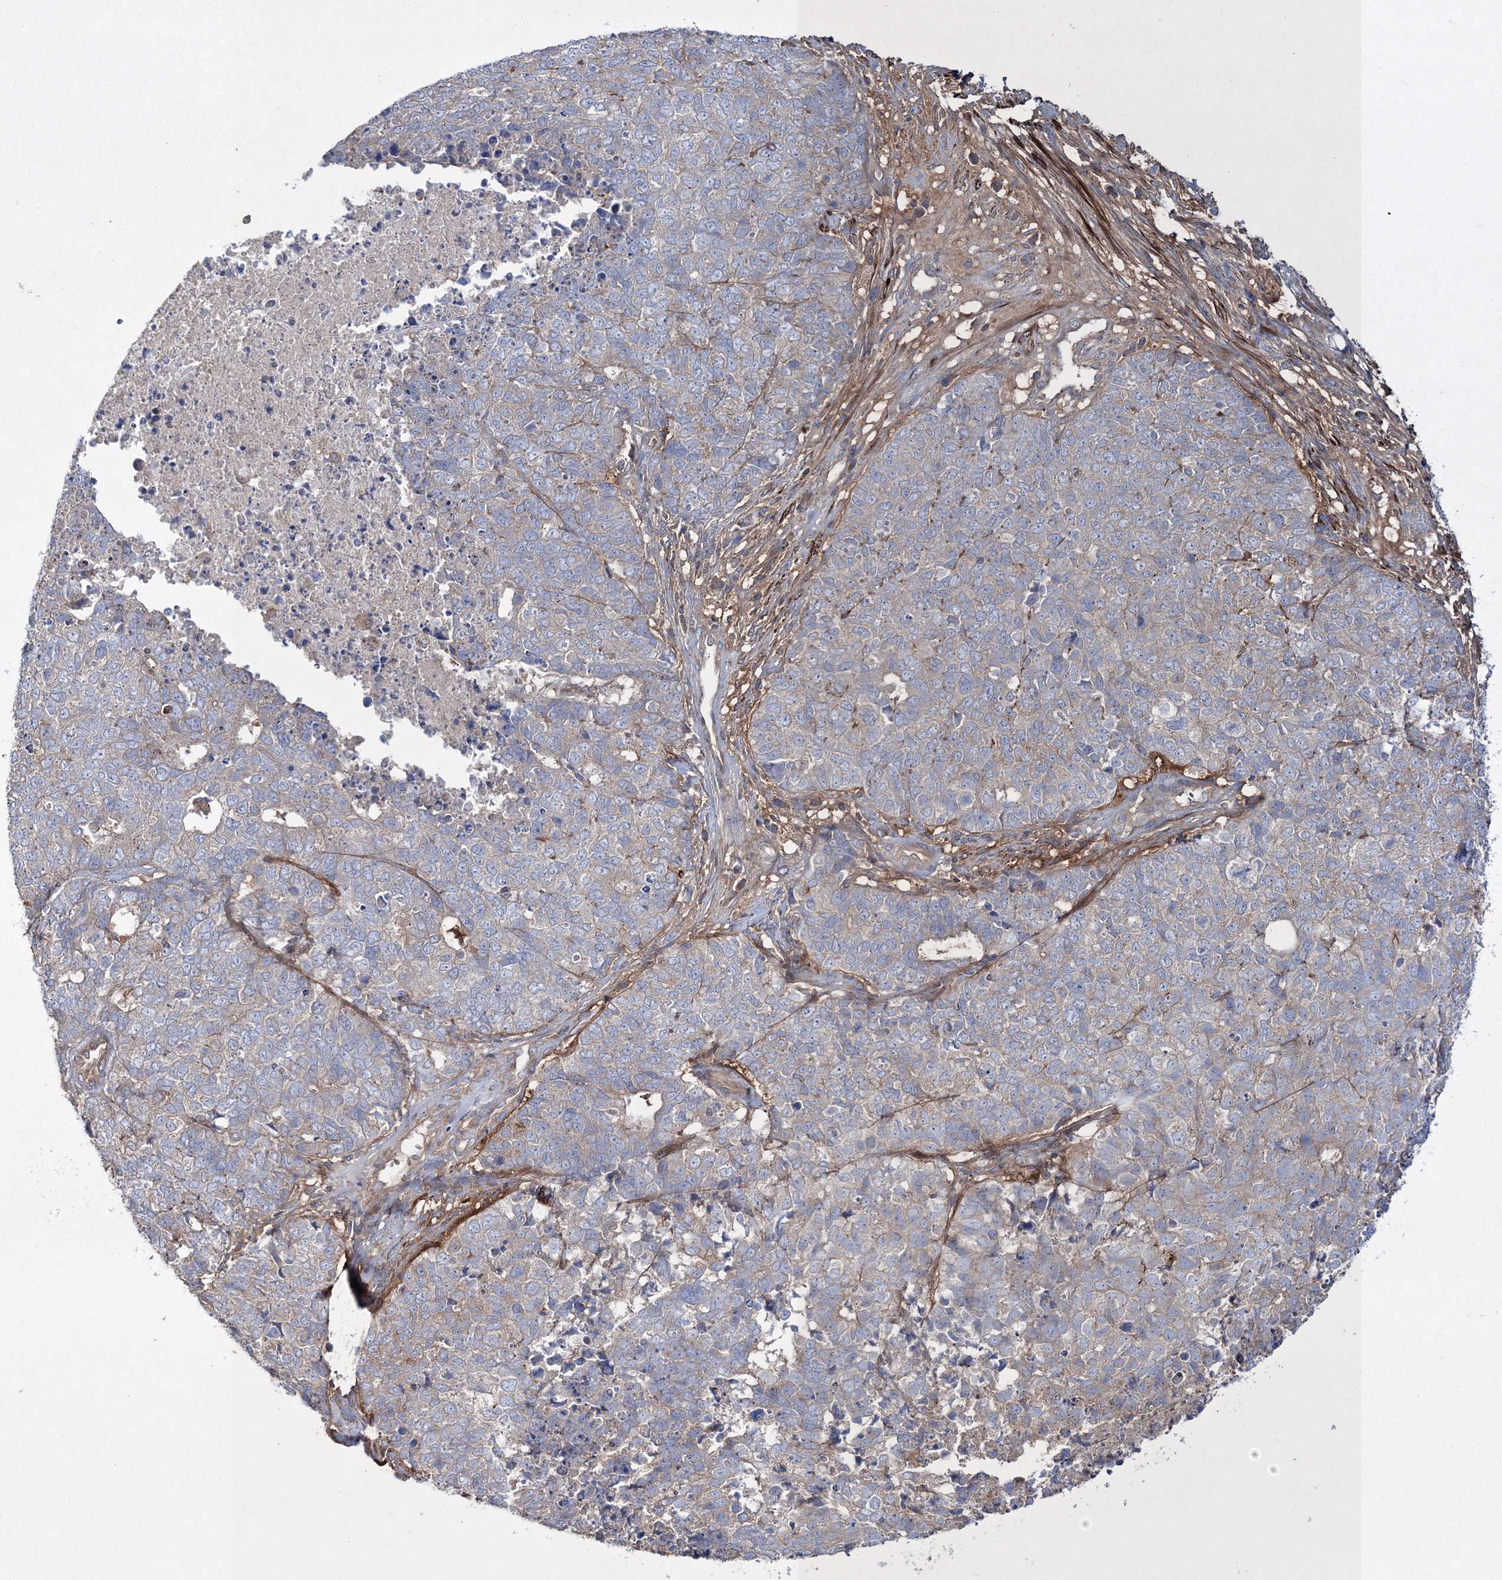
{"staining": {"intensity": "negative", "quantity": "none", "location": "none"}, "tissue": "cervical cancer", "cell_type": "Tumor cells", "image_type": "cancer", "snomed": [{"axis": "morphology", "description": "Squamous cell carcinoma, NOS"}, {"axis": "topography", "description": "Cervix"}], "caption": "High magnification brightfield microscopy of cervical cancer (squamous cell carcinoma) stained with DAB (brown) and counterstained with hematoxylin (blue): tumor cells show no significant expression.", "gene": "ZSWIM6", "patient": {"sex": "female", "age": 63}}